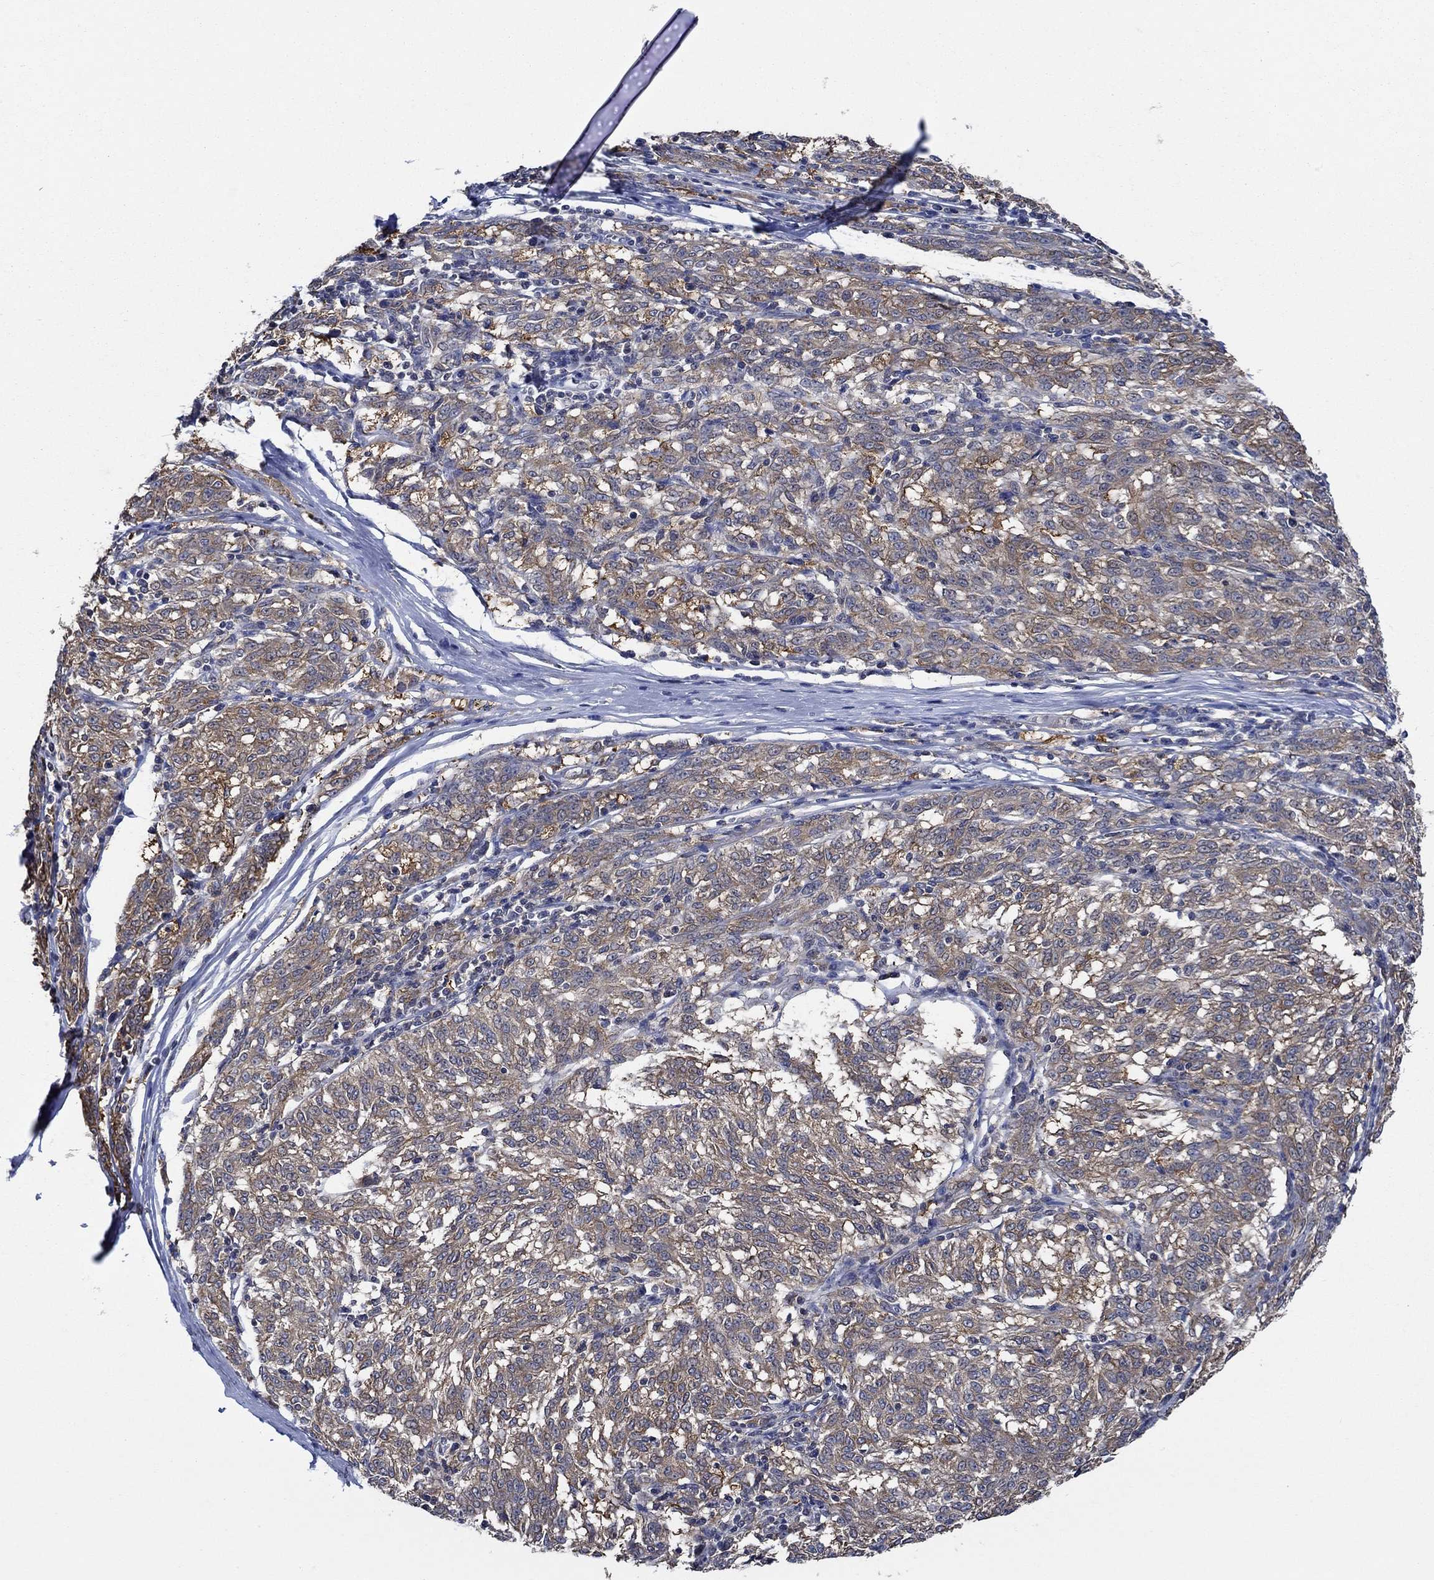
{"staining": {"intensity": "strong", "quantity": "25%-75%", "location": "cytoplasmic/membranous"}, "tissue": "melanoma", "cell_type": "Tumor cells", "image_type": "cancer", "snomed": [{"axis": "morphology", "description": "Malignant melanoma, NOS"}, {"axis": "topography", "description": "Skin"}], "caption": "This photomicrograph displays immunohistochemistry staining of malignant melanoma, with high strong cytoplasmic/membranous positivity in about 25%-75% of tumor cells.", "gene": "DACT1", "patient": {"sex": "female", "age": 72}}